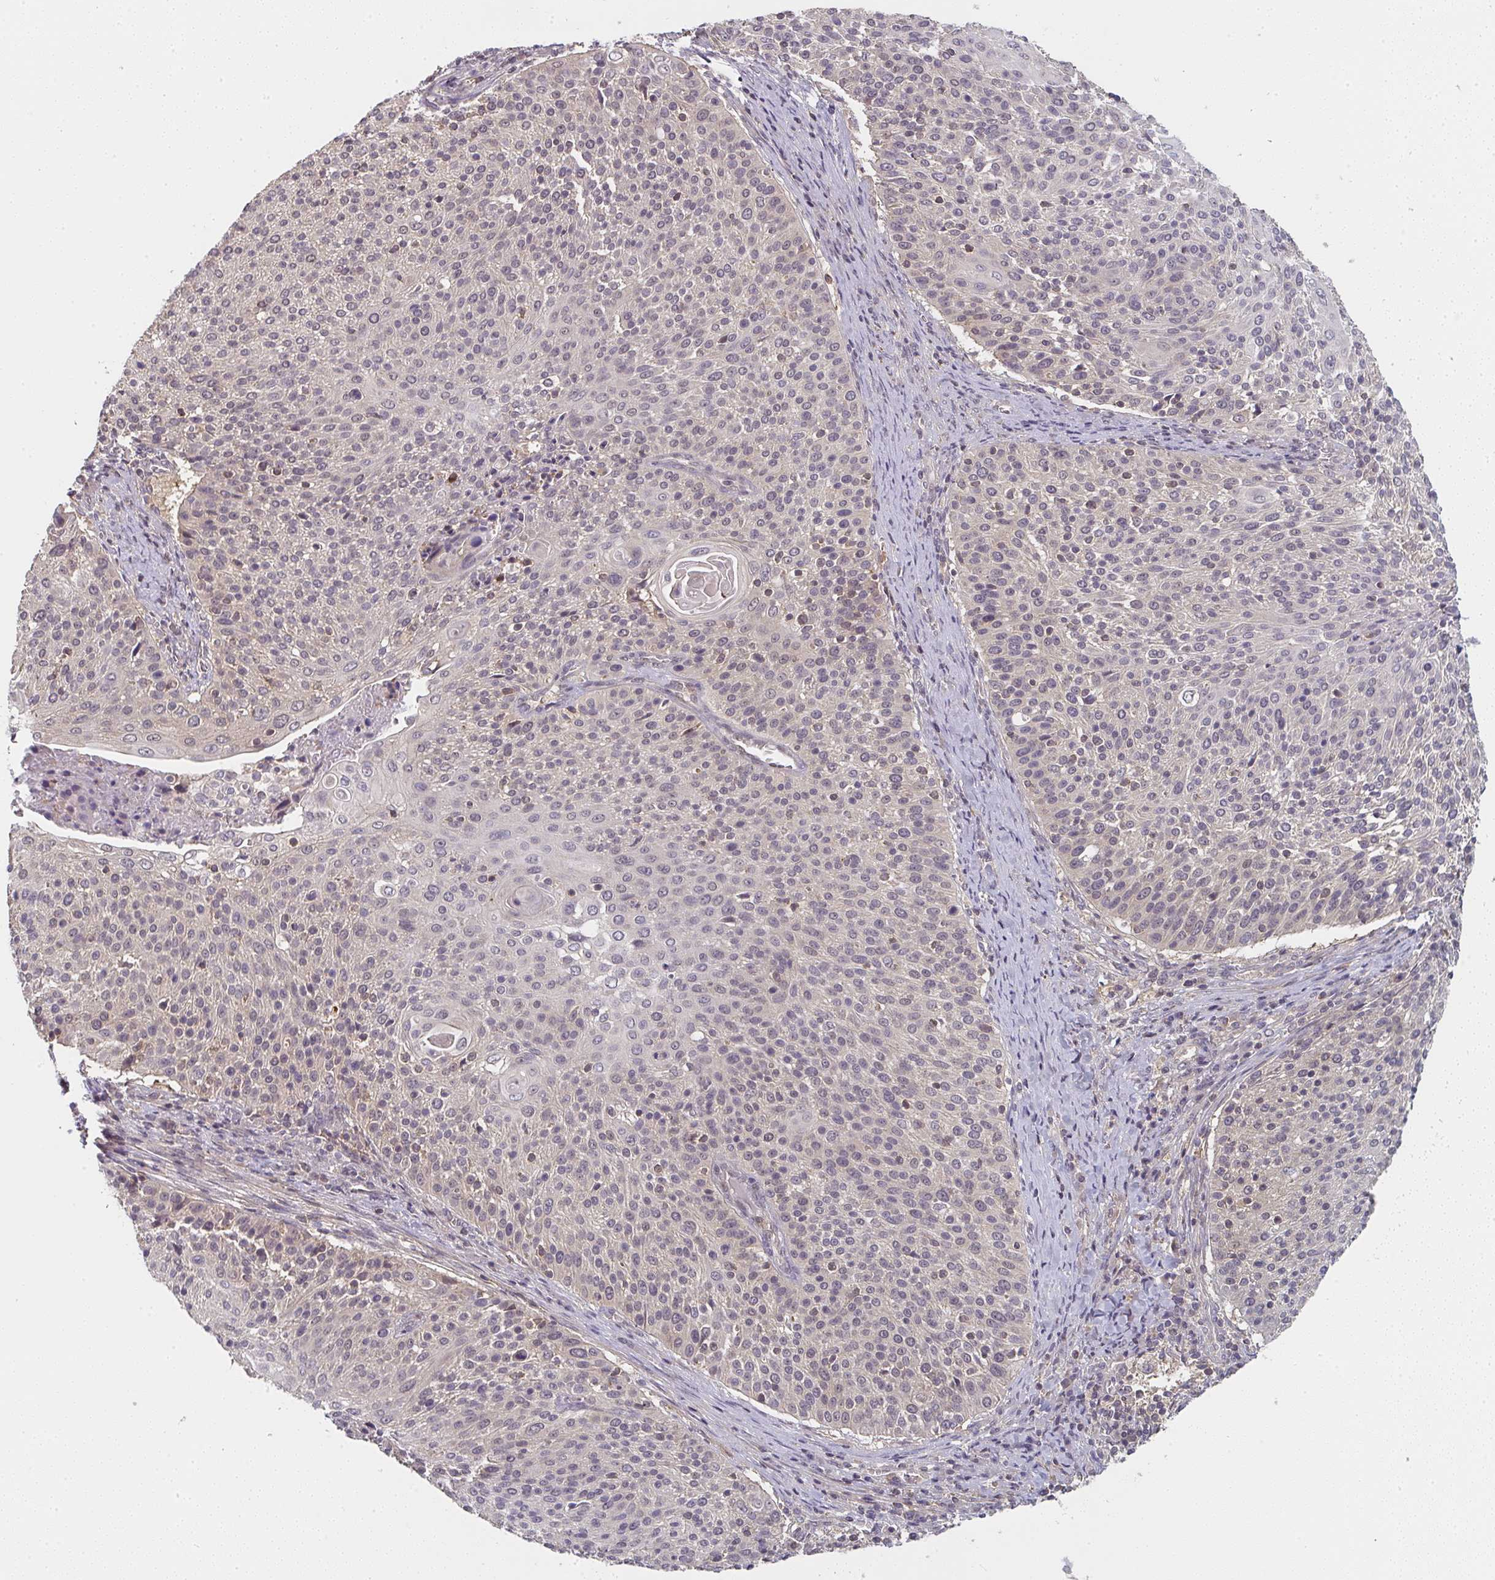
{"staining": {"intensity": "weak", "quantity": "<25%", "location": "cytoplasmic/membranous,nuclear"}, "tissue": "cervical cancer", "cell_type": "Tumor cells", "image_type": "cancer", "snomed": [{"axis": "morphology", "description": "Squamous cell carcinoma, NOS"}, {"axis": "topography", "description": "Cervix"}], "caption": "Immunohistochemical staining of human cervical cancer demonstrates no significant positivity in tumor cells.", "gene": "RANGRF", "patient": {"sex": "female", "age": 31}}